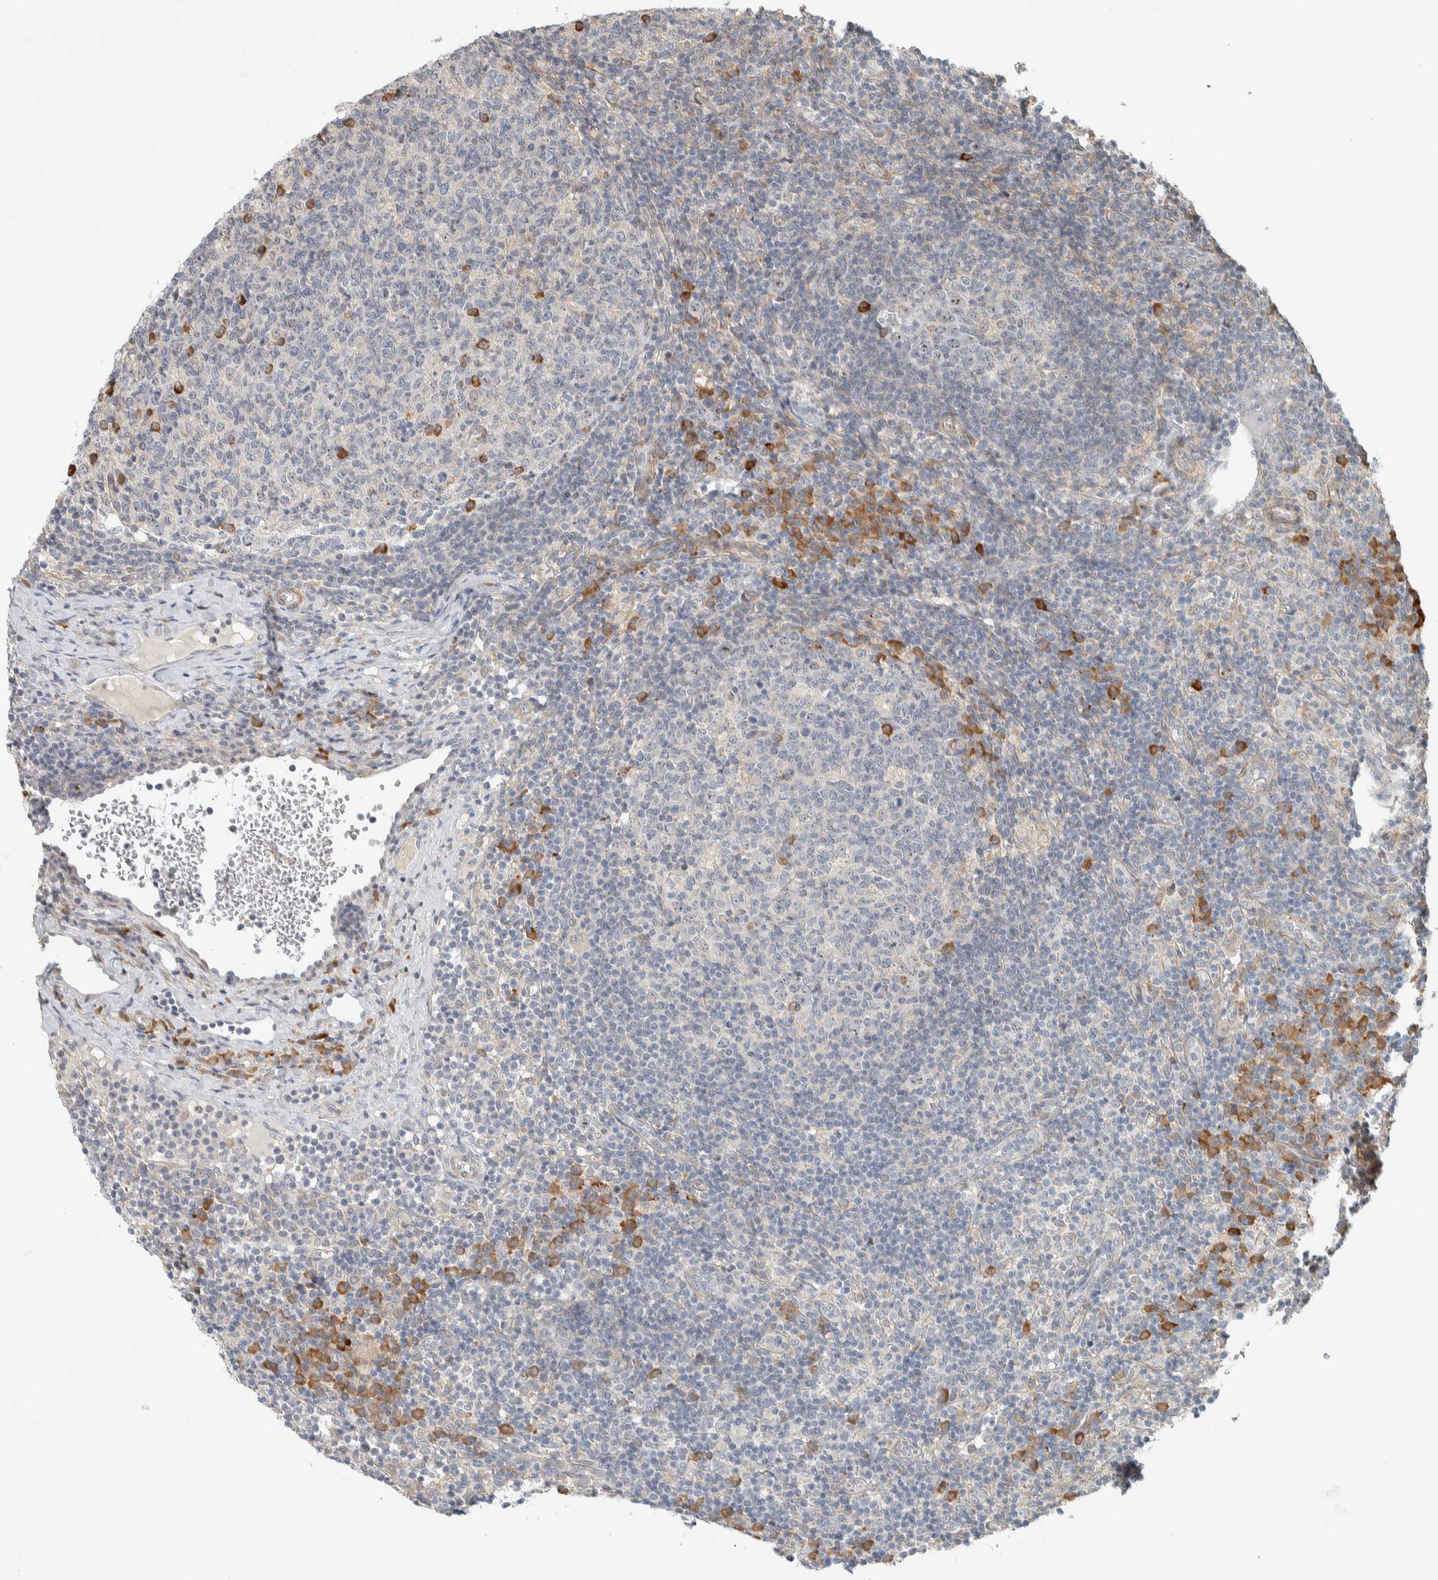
{"staining": {"intensity": "moderate", "quantity": "<25%", "location": "cytoplasmic/membranous"}, "tissue": "lymph node", "cell_type": "Germinal center cells", "image_type": "normal", "snomed": [{"axis": "morphology", "description": "Normal tissue, NOS"}, {"axis": "morphology", "description": "Inflammation, NOS"}, {"axis": "topography", "description": "Lymph node"}], "caption": "Human lymph node stained with a brown dye displays moderate cytoplasmic/membranous positive positivity in about <25% of germinal center cells.", "gene": "KLHL40", "patient": {"sex": "male", "age": 55}}